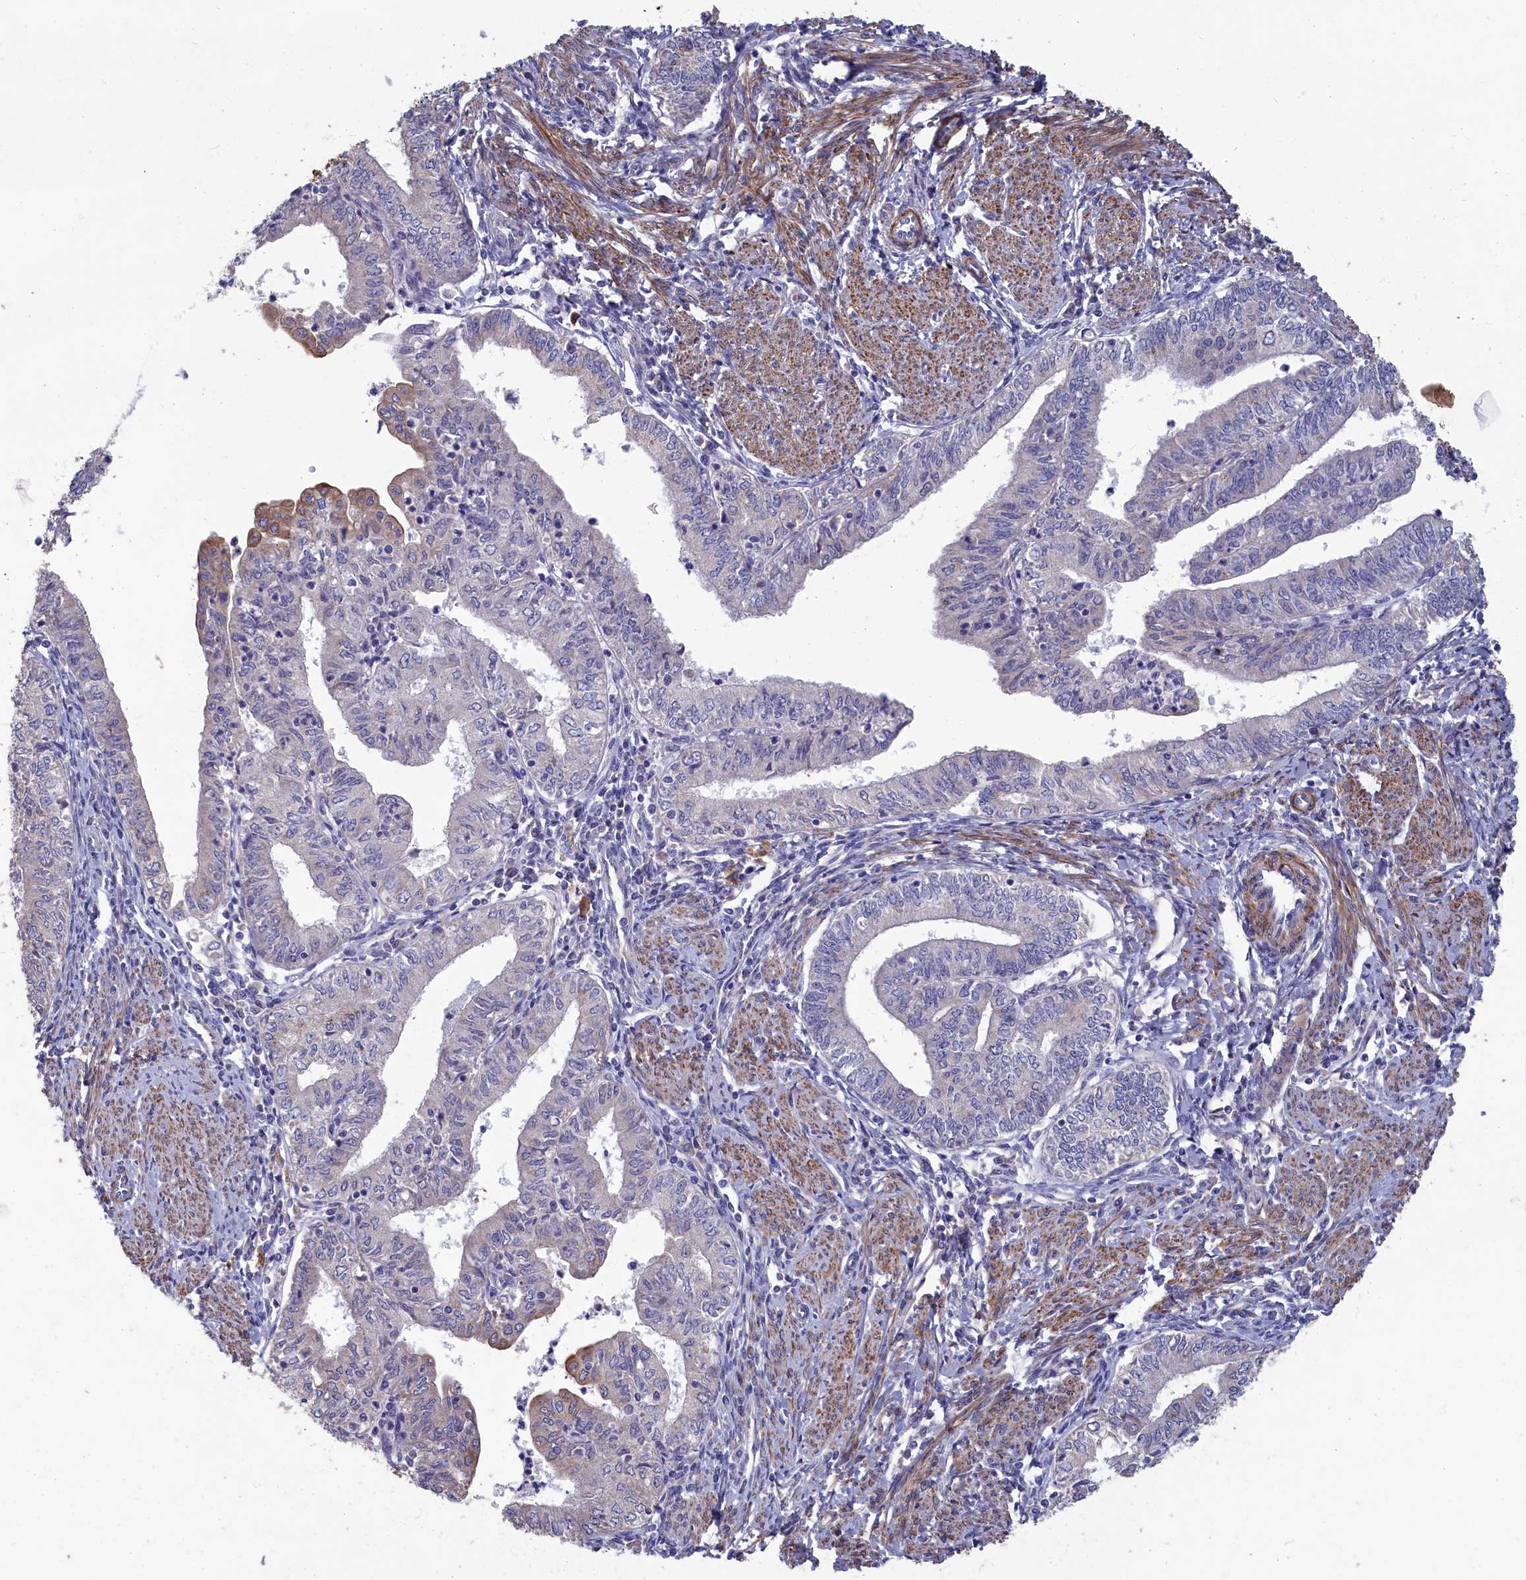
{"staining": {"intensity": "negative", "quantity": "none", "location": "none"}, "tissue": "endometrial cancer", "cell_type": "Tumor cells", "image_type": "cancer", "snomed": [{"axis": "morphology", "description": "Adenocarcinoma, NOS"}, {"axis": "topography", "description": "Endometrium"}], "caption": "This is an immunohistochemistry (IHC) histopathology image of endometrial cancer. There is no positivity in tumor cells.", "gene": "TUBGCP4", "patient": {"sex": "female", "age": 66}}